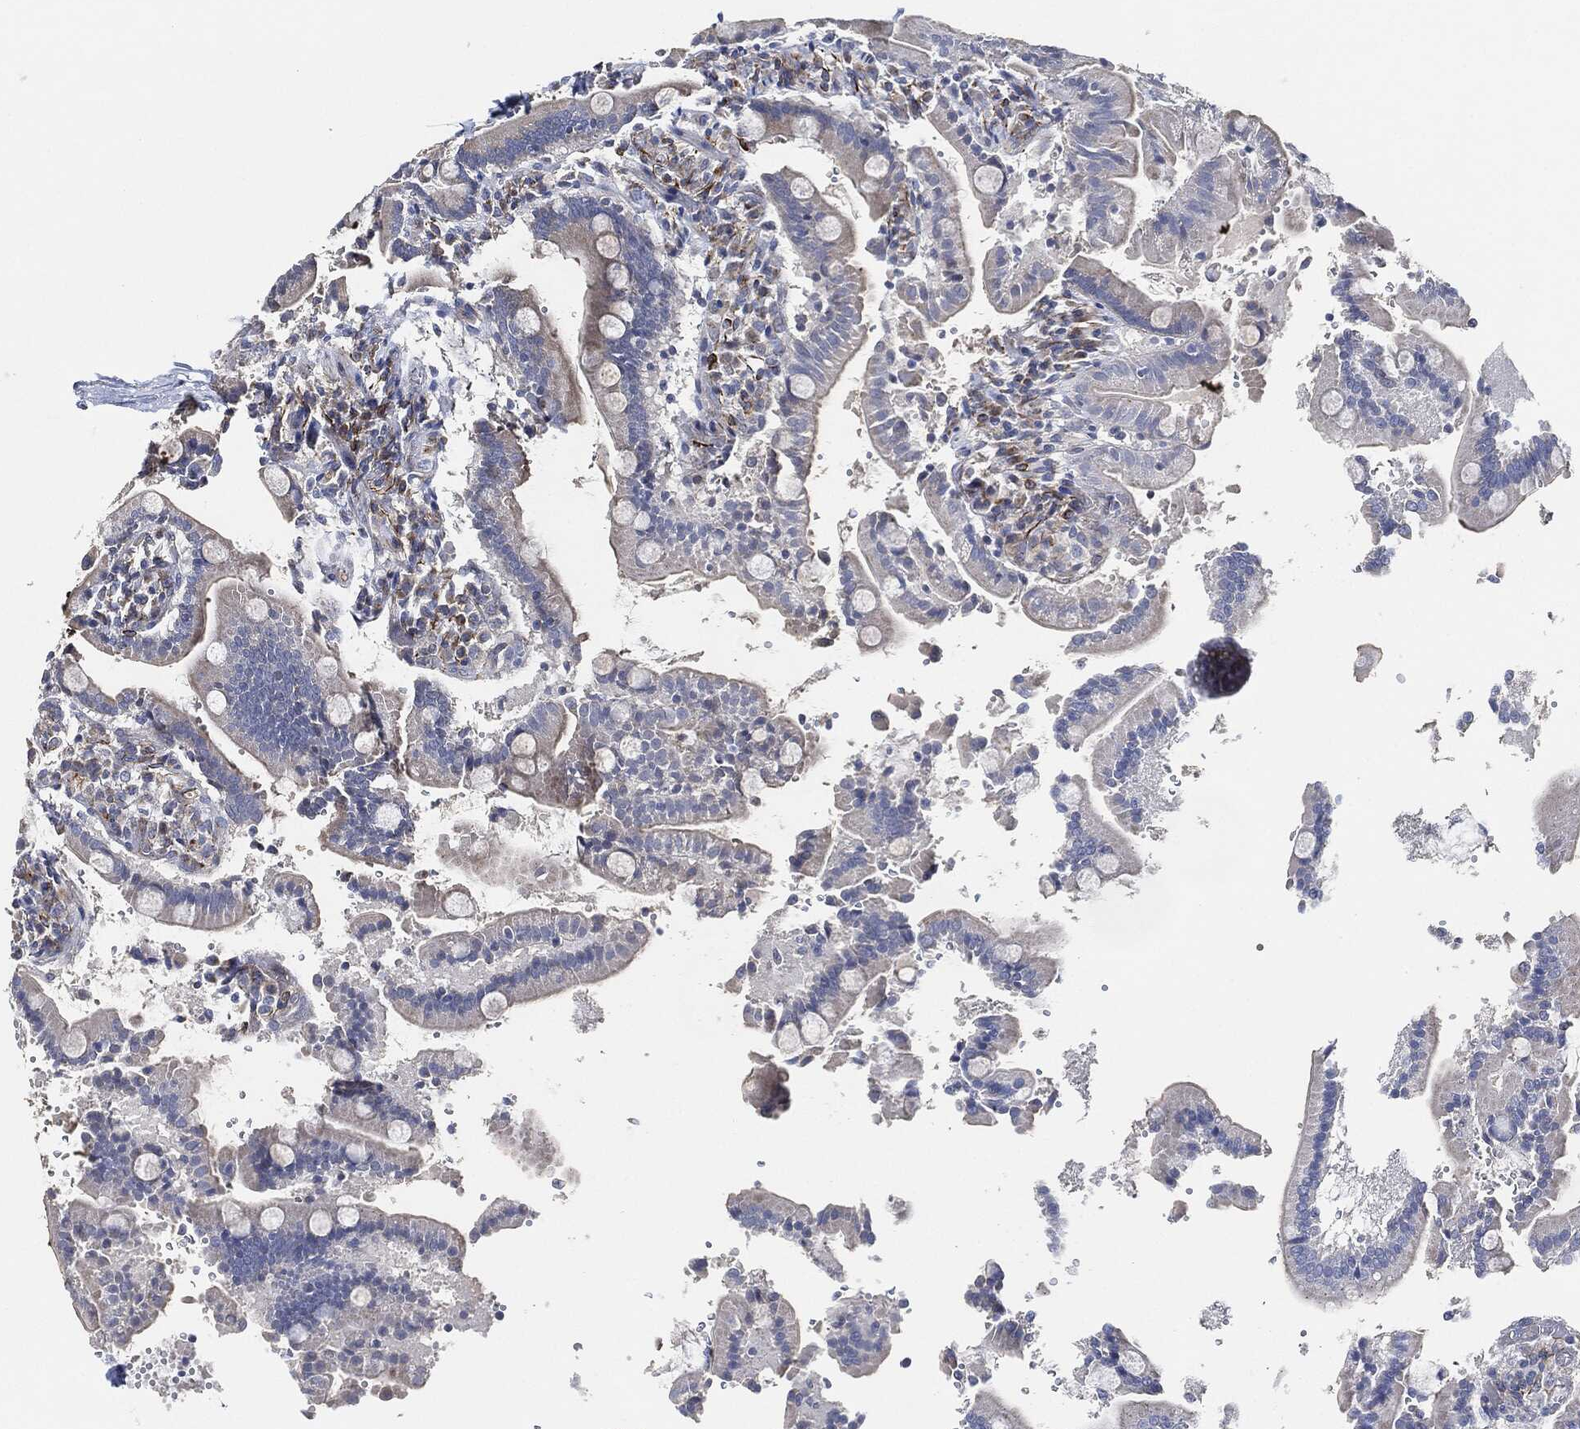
{"staining": {"intensity": "negative", "quantity": "none", "location": "none"}, "tissue": "duodenum", "cell_type": "Glandular cells", "image_type": "normal", "snomed": [{"axis": "morphology", "description": "Normal tissue, NOS"}, {"axis": "topography", "description": "Duodenum"}], "caption": "DAB (3,3'-diaminobenzidine) immunohistochemical staining of benign human duodenum exhibits no significant staining in glandular cells. (DAB (3,3'-diaminobenzidine) IHC with hematoxylin counter stain).", "gene": "THSD1", "patient": {"sex": "female", "age": 62}}